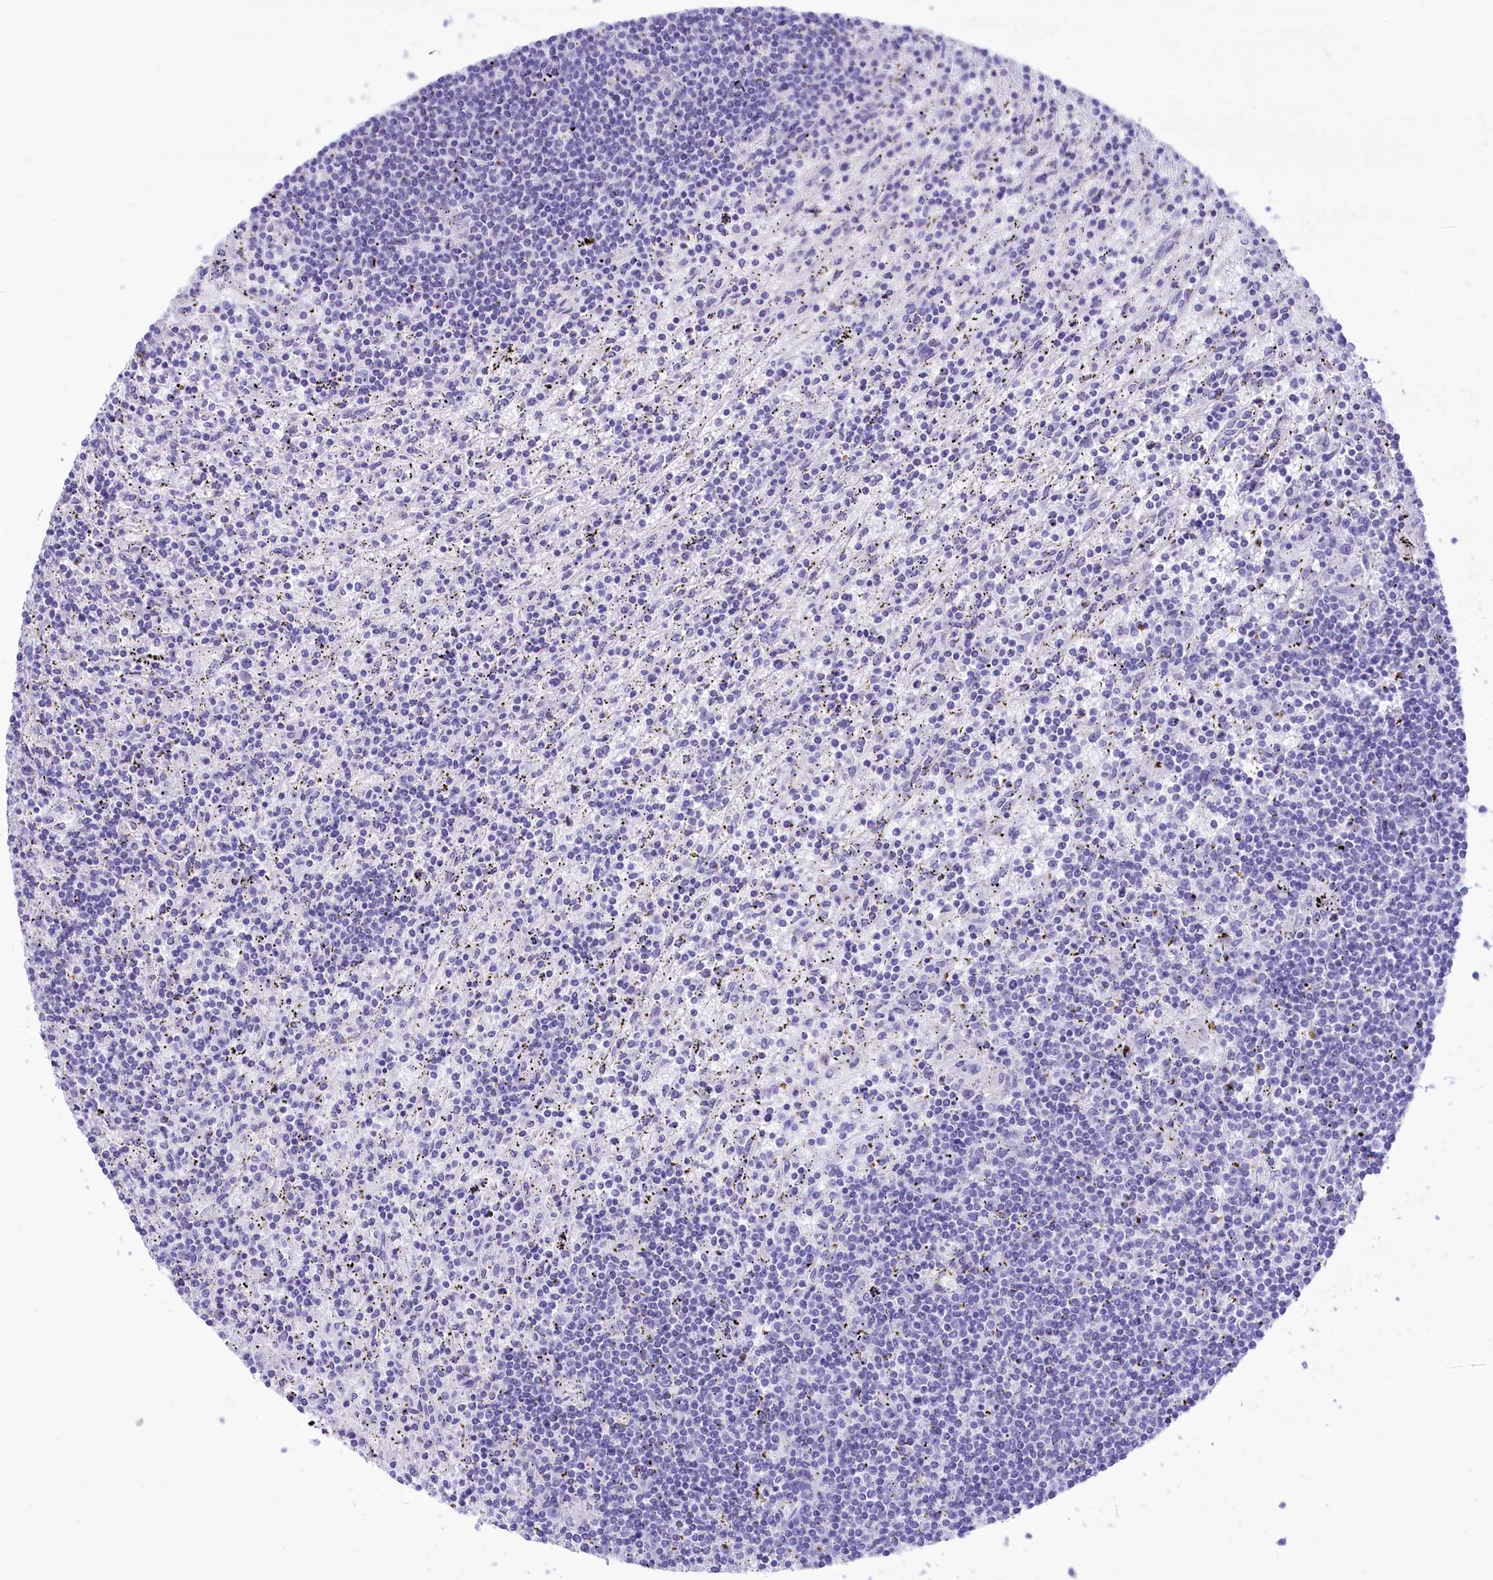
{"staining": {"intensity": "negative", "quantity": "none", "location": "none"}, "tissue": "lymphoma", "cell_type": "Tumor cells", "image_type": "cancer", "snomed": [{"axis": "morphology", "description": "Malignant lymphoma, non-Hodgkin's type, Low grade"}, {"axis": "topography", "description": "Spleen"}], "caption": "The immunohistochemistry (IHC) image has no significant staining in tumor cells of malignant lymphoma, non-Hodgkin's type (low-grade) tissue.", "gene": "GLYATL1", "patient": {"sex": "male", "age": 76}}